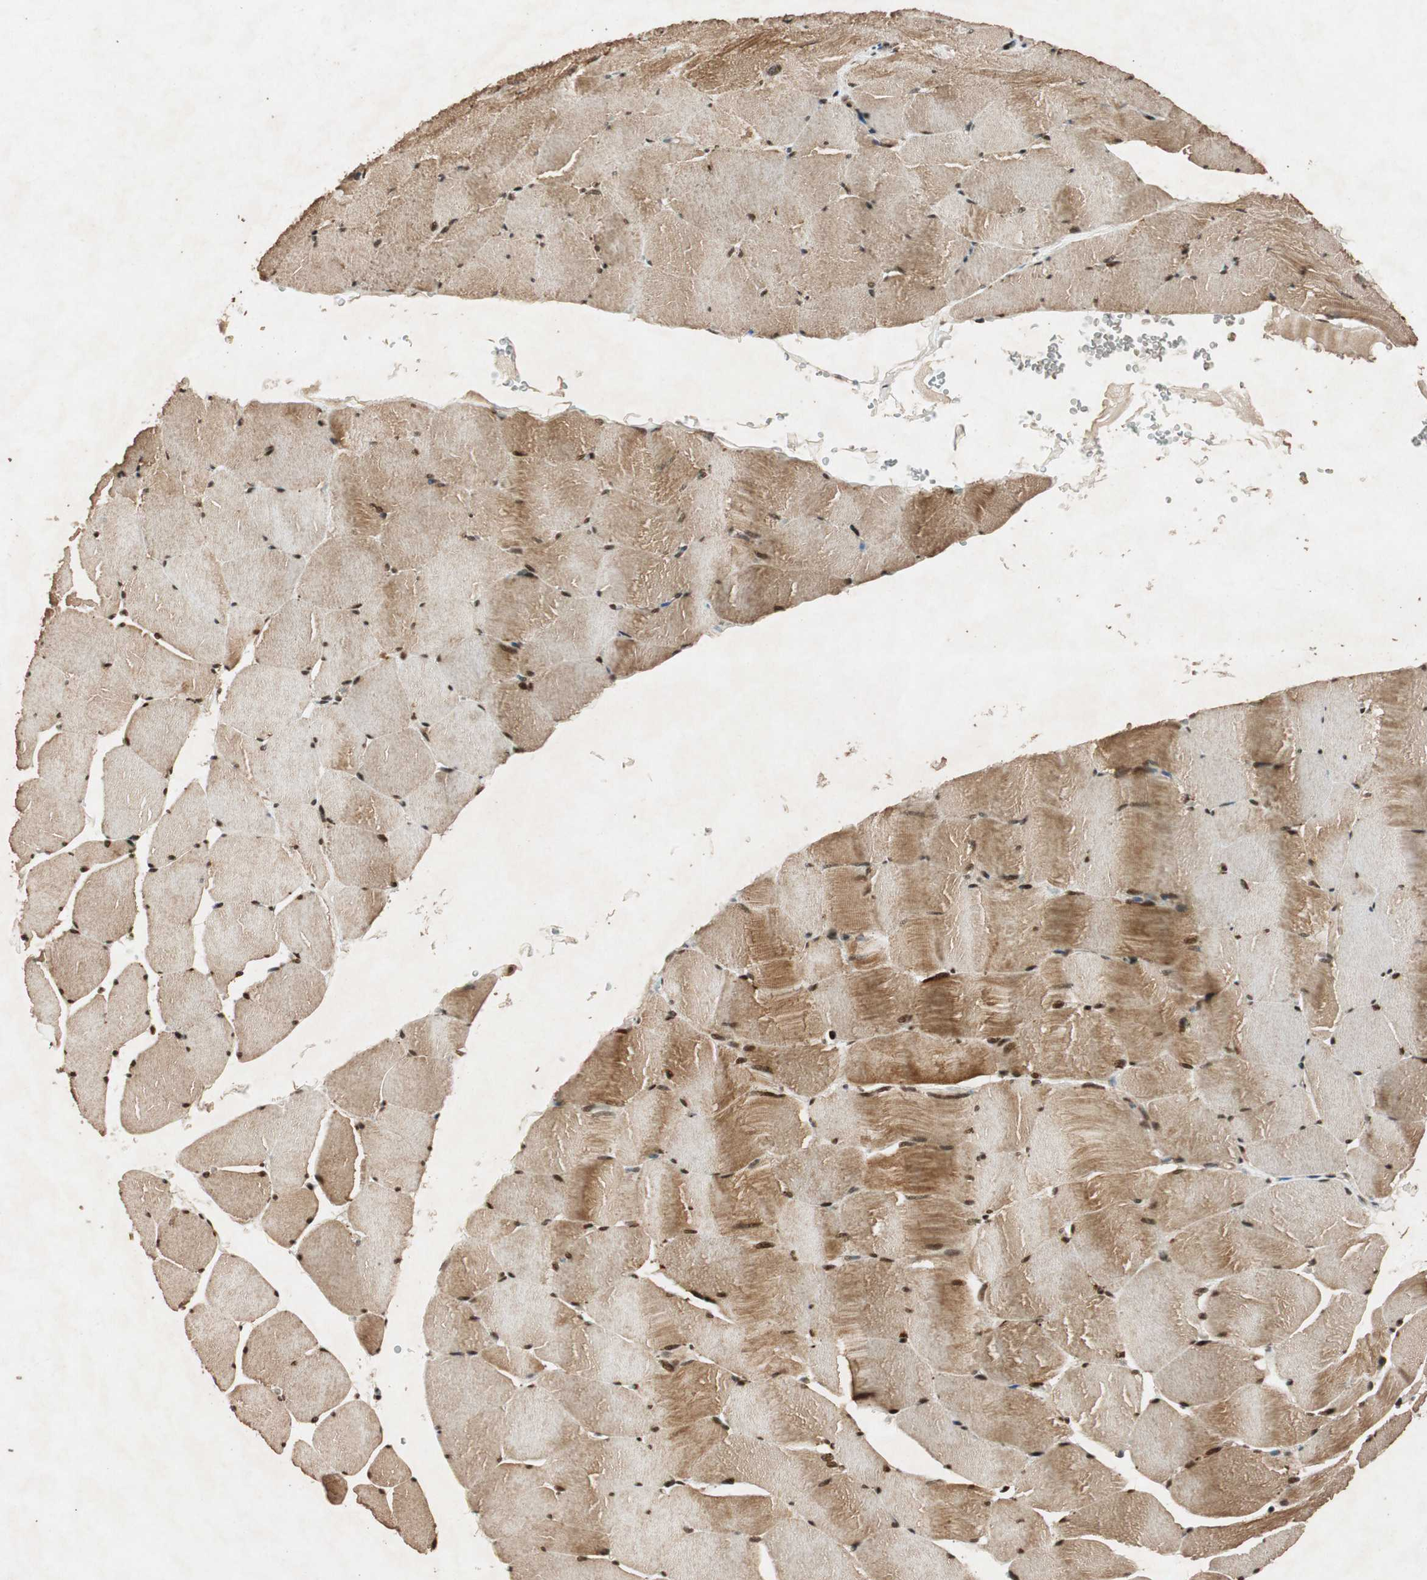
{"staining": {"intensity": "strong", "quantity": ">75%", "location": "cytoplasmic/membranous,nuclear"}, "tissue": "skeletal muscle", "cell_type": "Myocytes", "image_type": "normal", "snomed": [{"axis": "morphology", "description": "Normal tissue, NOS"}, {"axis": "topography", "description": "Skeletal muscle"}], "caption": "The image reveals immunohistochemical staining of benign skeletal muscle. There is strong cytoplasmic/membranous,nuclear positivity is identified in approximately >75% of myocytes.", "gene": "ALKBH5", "patient": {"sex": "male", "age": 62}}